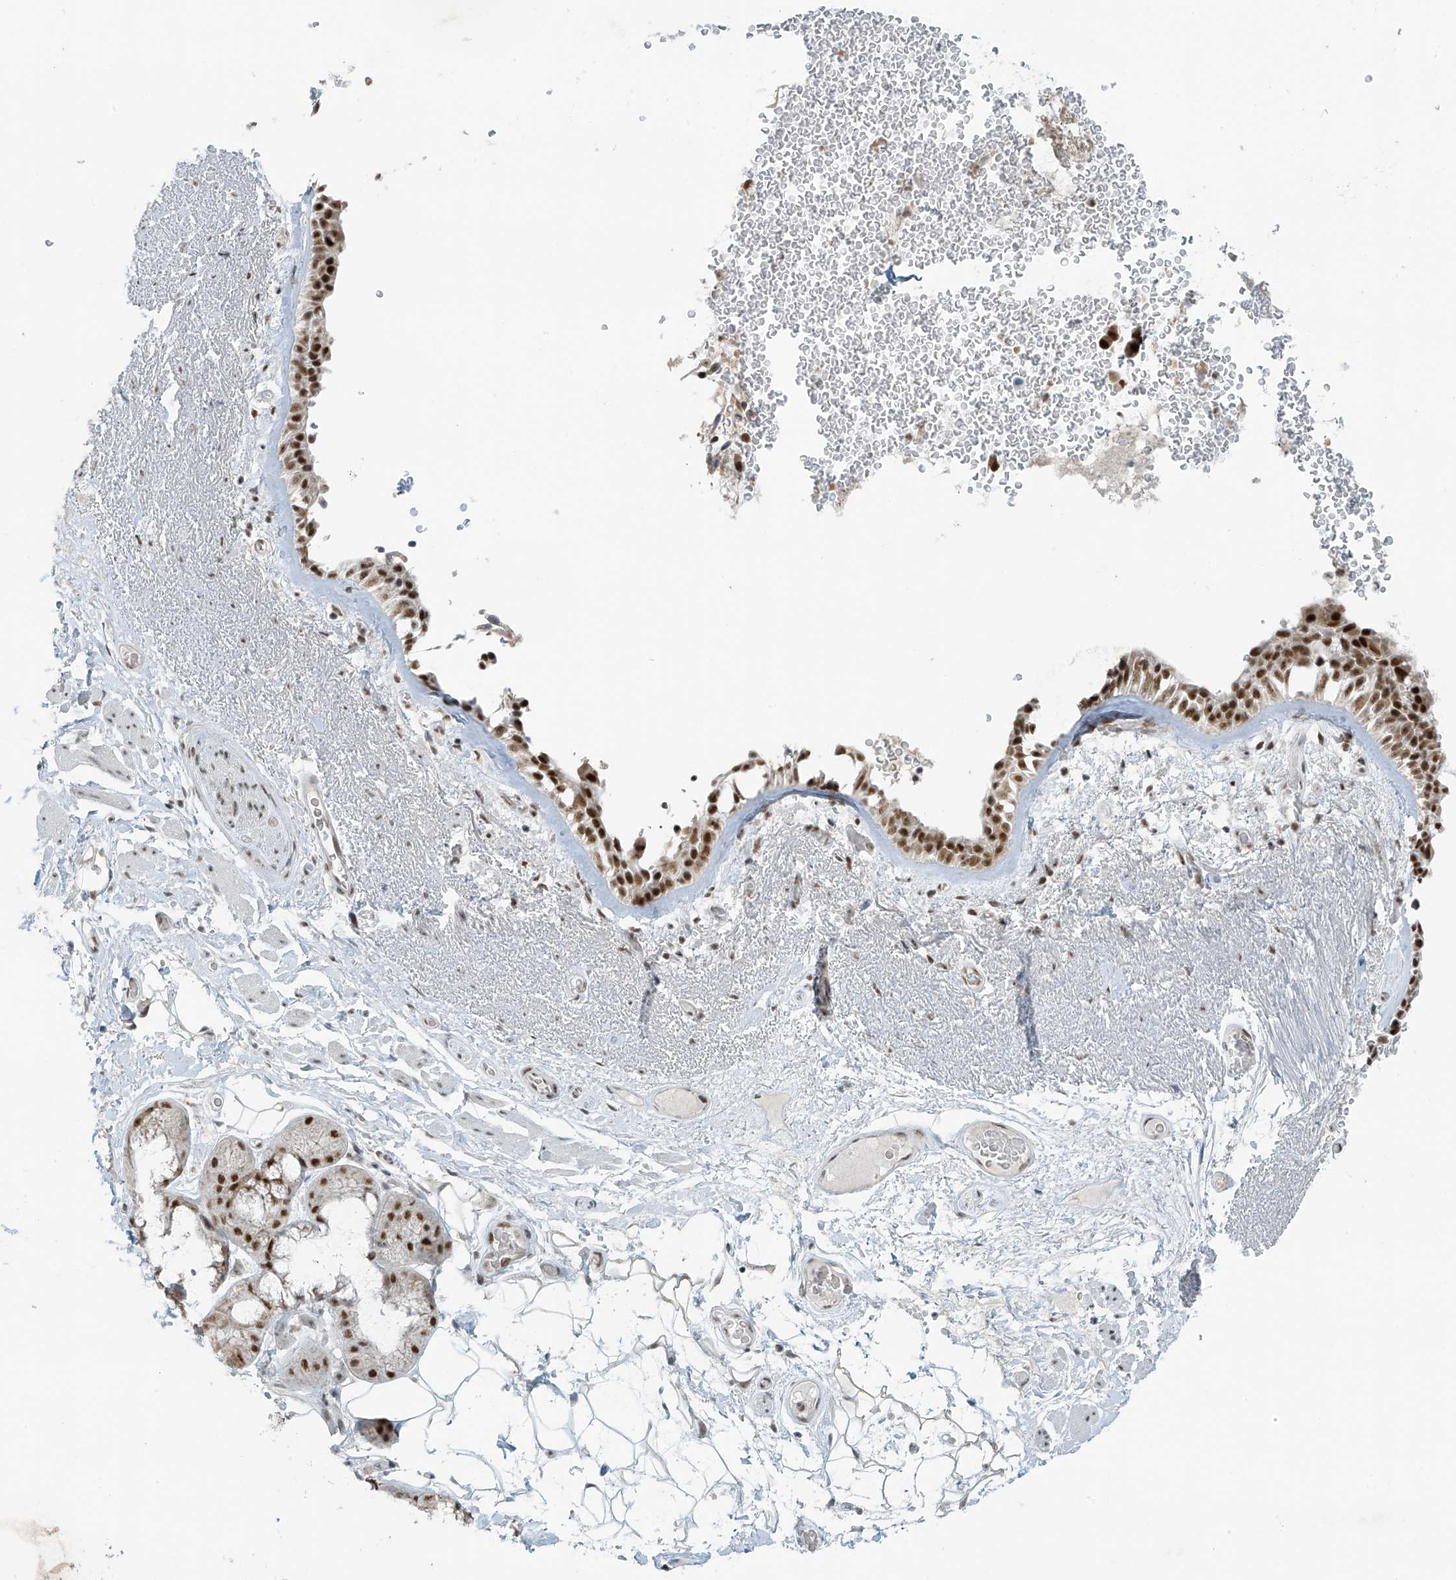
{"staining": {"intensity": "moderate", "quantity": ">75%", "location": "nuclear"}, "tissue": "bronchus", "cell_type": "Respiratory epithelial cells", "image_type": "normal", "snomed": [{"axis": "morphology", "description": "Normal tissue, NOS"}, {"axis": "morphology", "description": "Squamous cell carcinoma, NOS"}, {"axis": "topography", "description": "Lymph node"}, {"axis": "topography", "description": "Bronchus"}, {"axis": "topography", "description": "Lung"}], "caption": "IHC (DAB (3,3'-diaminobenzidine)) staining of normal bronchus exhibits moderate nuclear protein staining in approximately >75% of respiratory epithelial cells. The protein is shown in brown color, while the nuclei are stained blue.", "gene": "WRNIP1", "patient": {"sex": "male", "age": 66}}